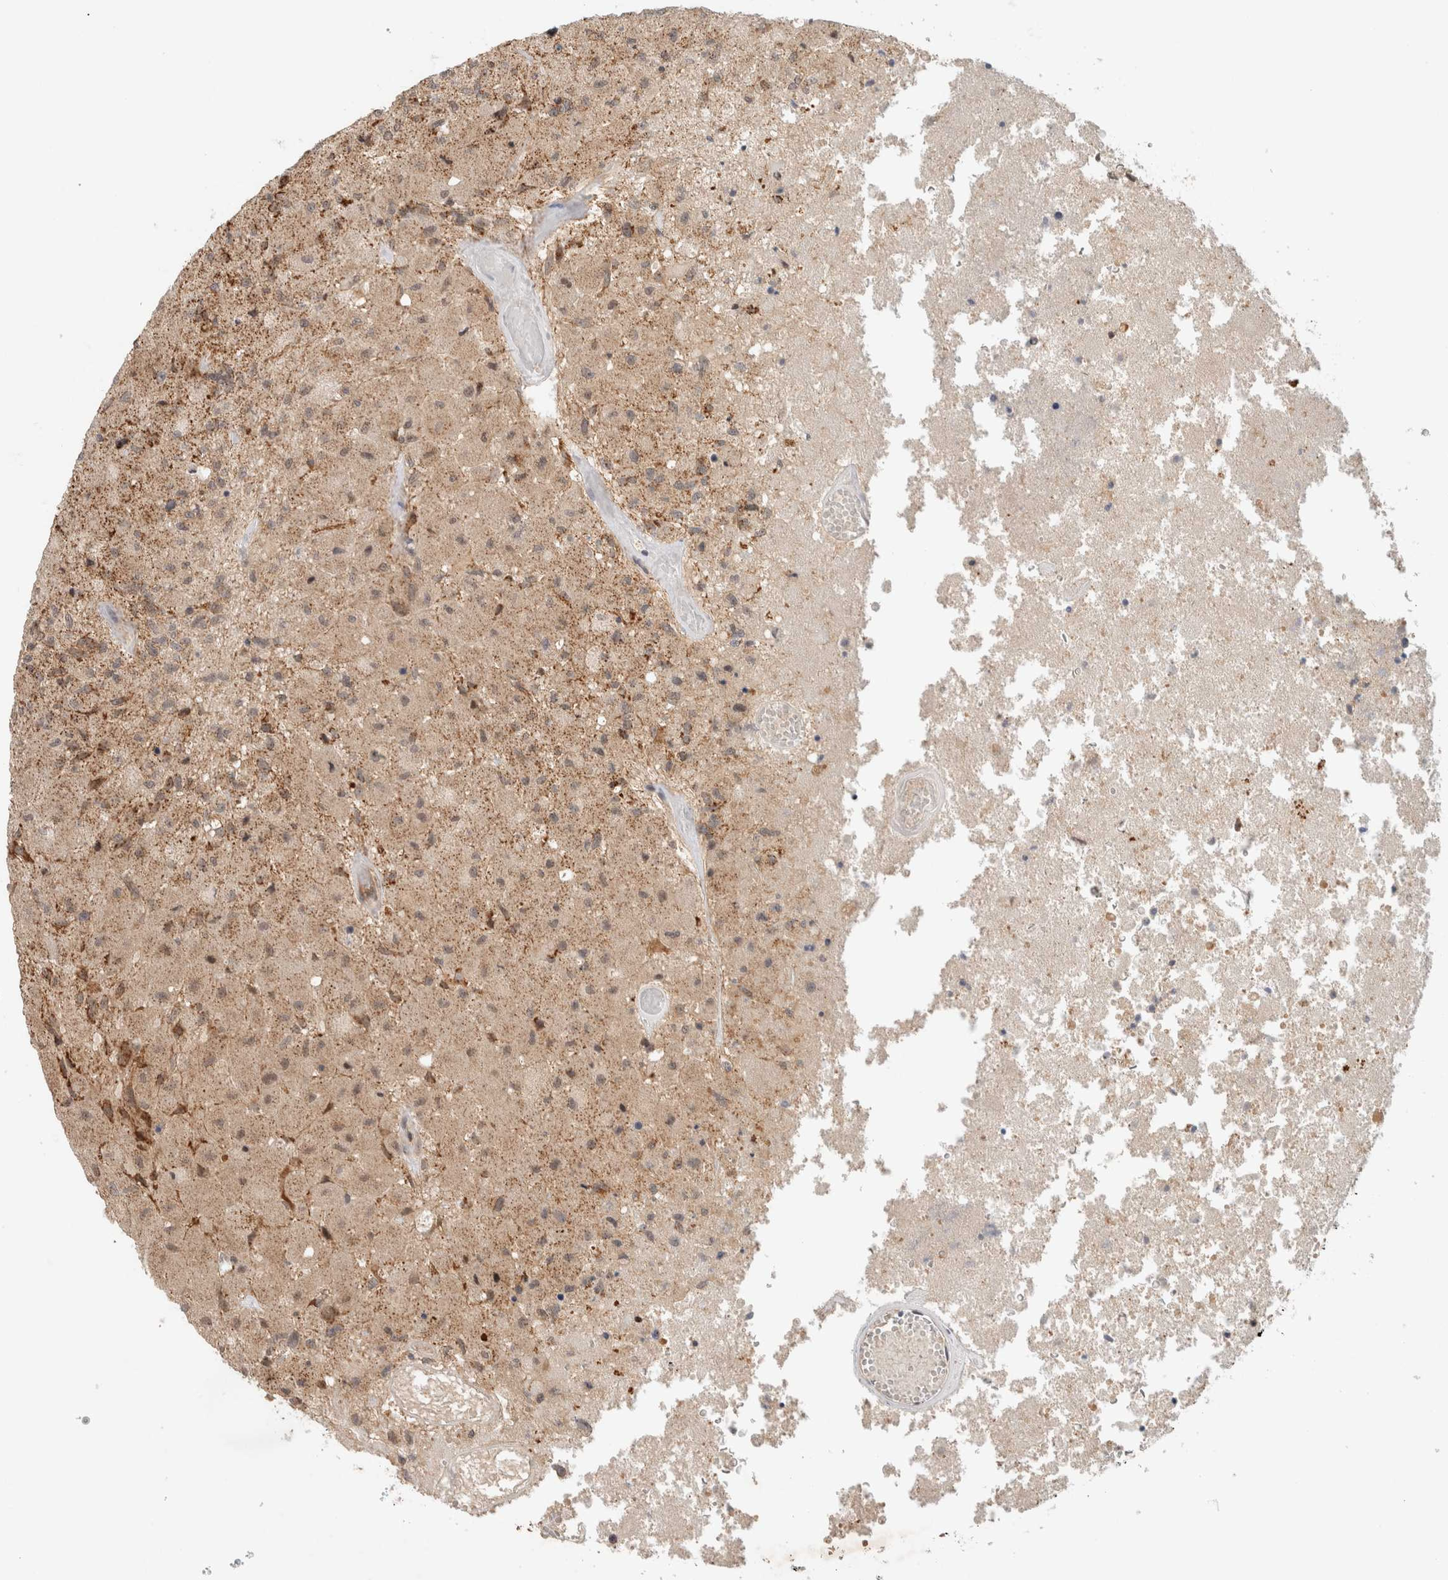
{"staining": {"intensity": "weak", "quantity": ">75%", "location": "cytoplasmic/membranous"}, "tissue": "glioma", "cell_type": "Tumor cells", "image_type": "cancer", "snomed": [{"axis": "morphology", "description": "Normal tissue, NOS"}, {"axis": "morphology", "description": "Glioma, malignant, High grade"}, {"axis": "topography", "description": "Cerebral cortex"}], "caption": "IHC image of neoplastic tissue: malignant glioma (high-grade) stained using IHC demonstrates low levels of weak protein expression localized specifically in the cytoplasmic/membranous of tumor cells, appearing as a cytoplasmic/membranous brown color.", "gene": "CAAP1", "patient": {"sex": "male", "age": 77}}